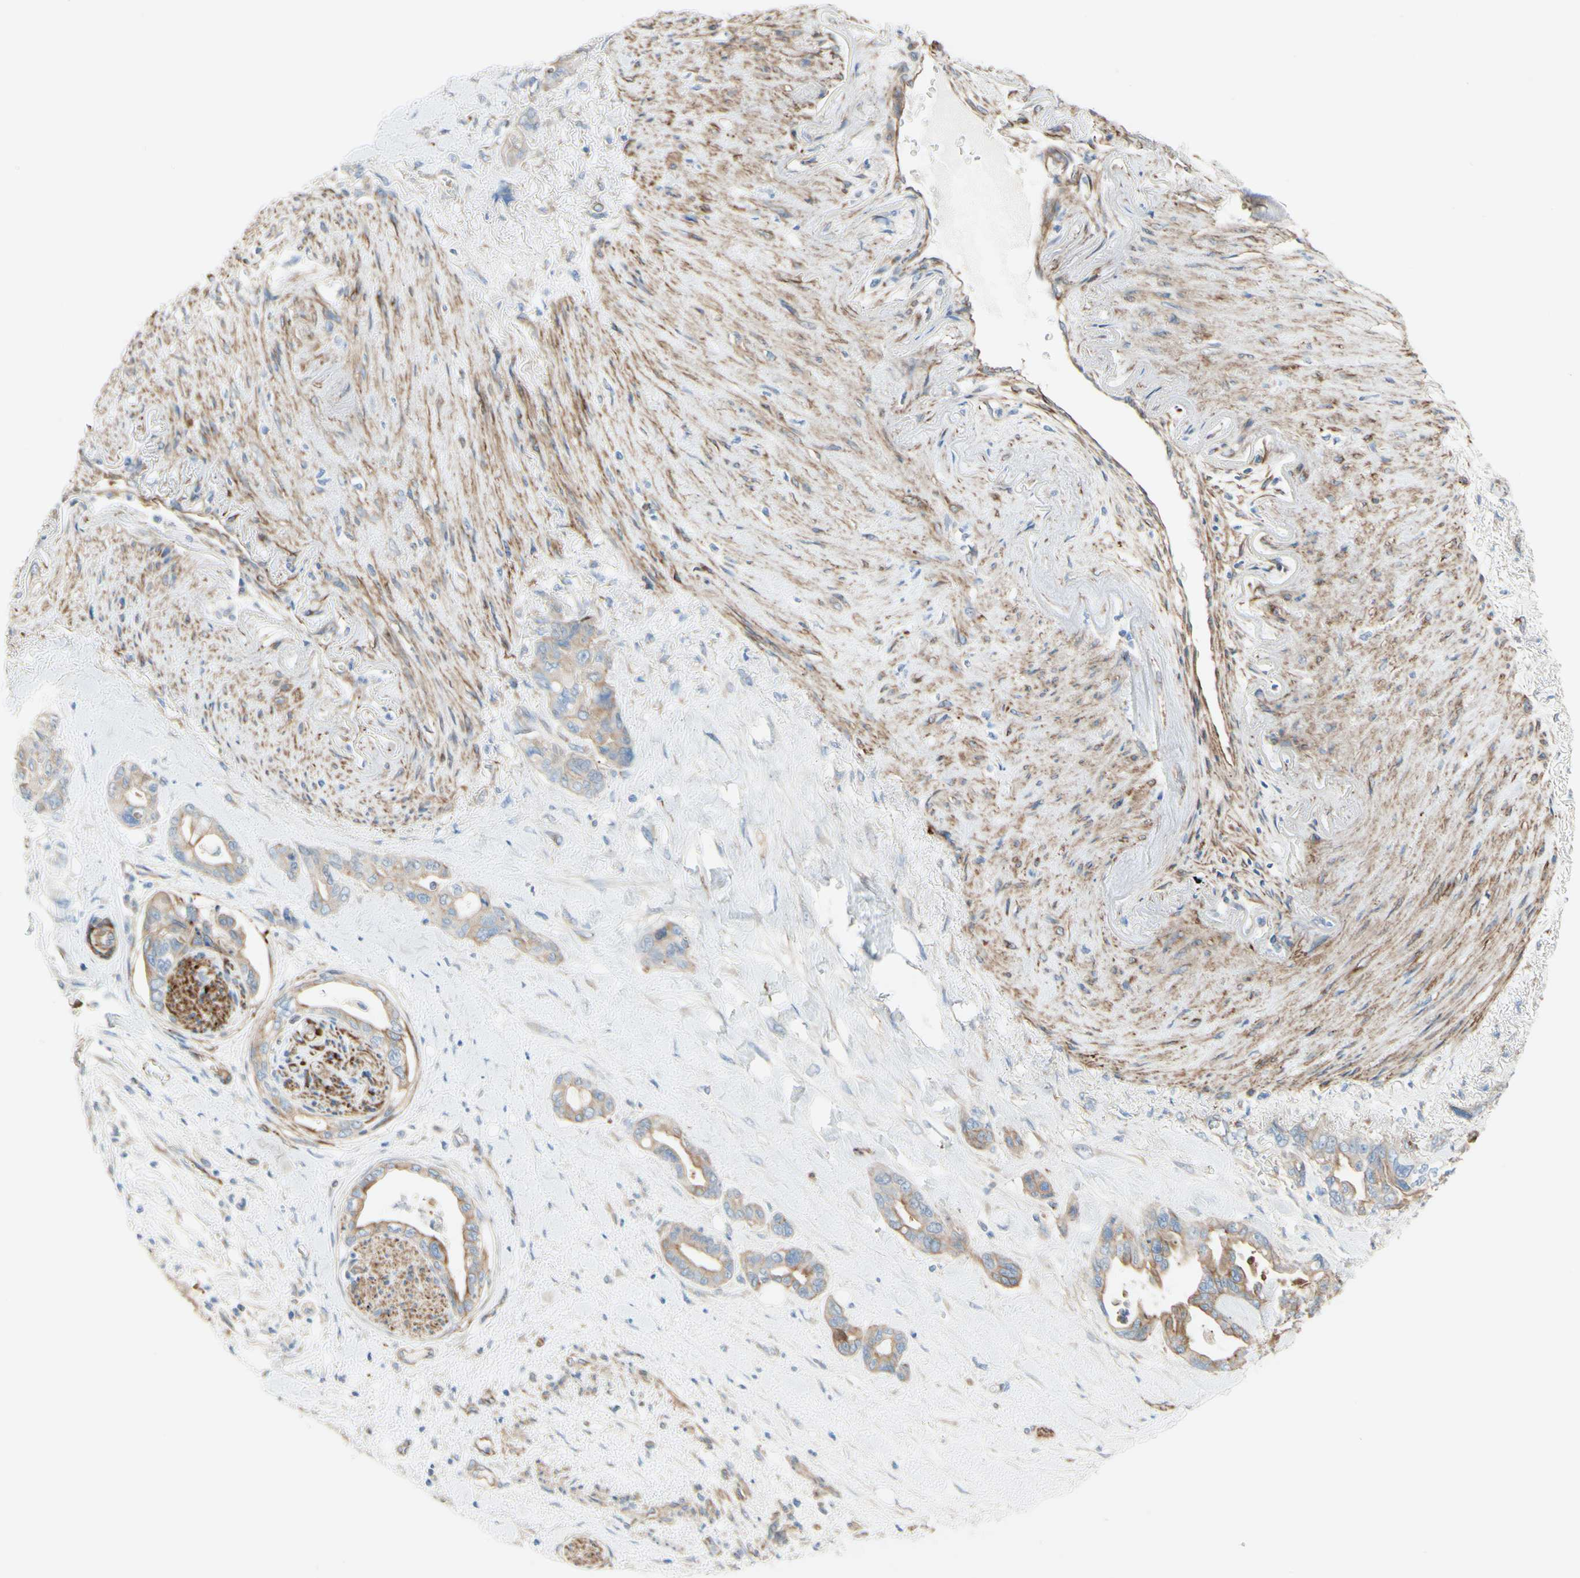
{"staining": {"intensity": "weak", "quantity": ">75%", "location": "cytoplasmic/membranous"}, "tissue": "pancreatic cancer", "cell_type": "Tumor cells", "image_type": "cancer", "snomed": [{"axis": "morphology", "description": "Adenocarcinoma, NOS"}, {"axis": "topography", "description": "Pancreas"}], "caption": "Immunohistochemistry of pancreatic adenocarcinoma demonstrates low levels of weak cytoplasmic/membranous staining in approximately >75% of tumor cells.", "gene": "ENDOD1", "patient": {"sex": "male", "age": 70}}